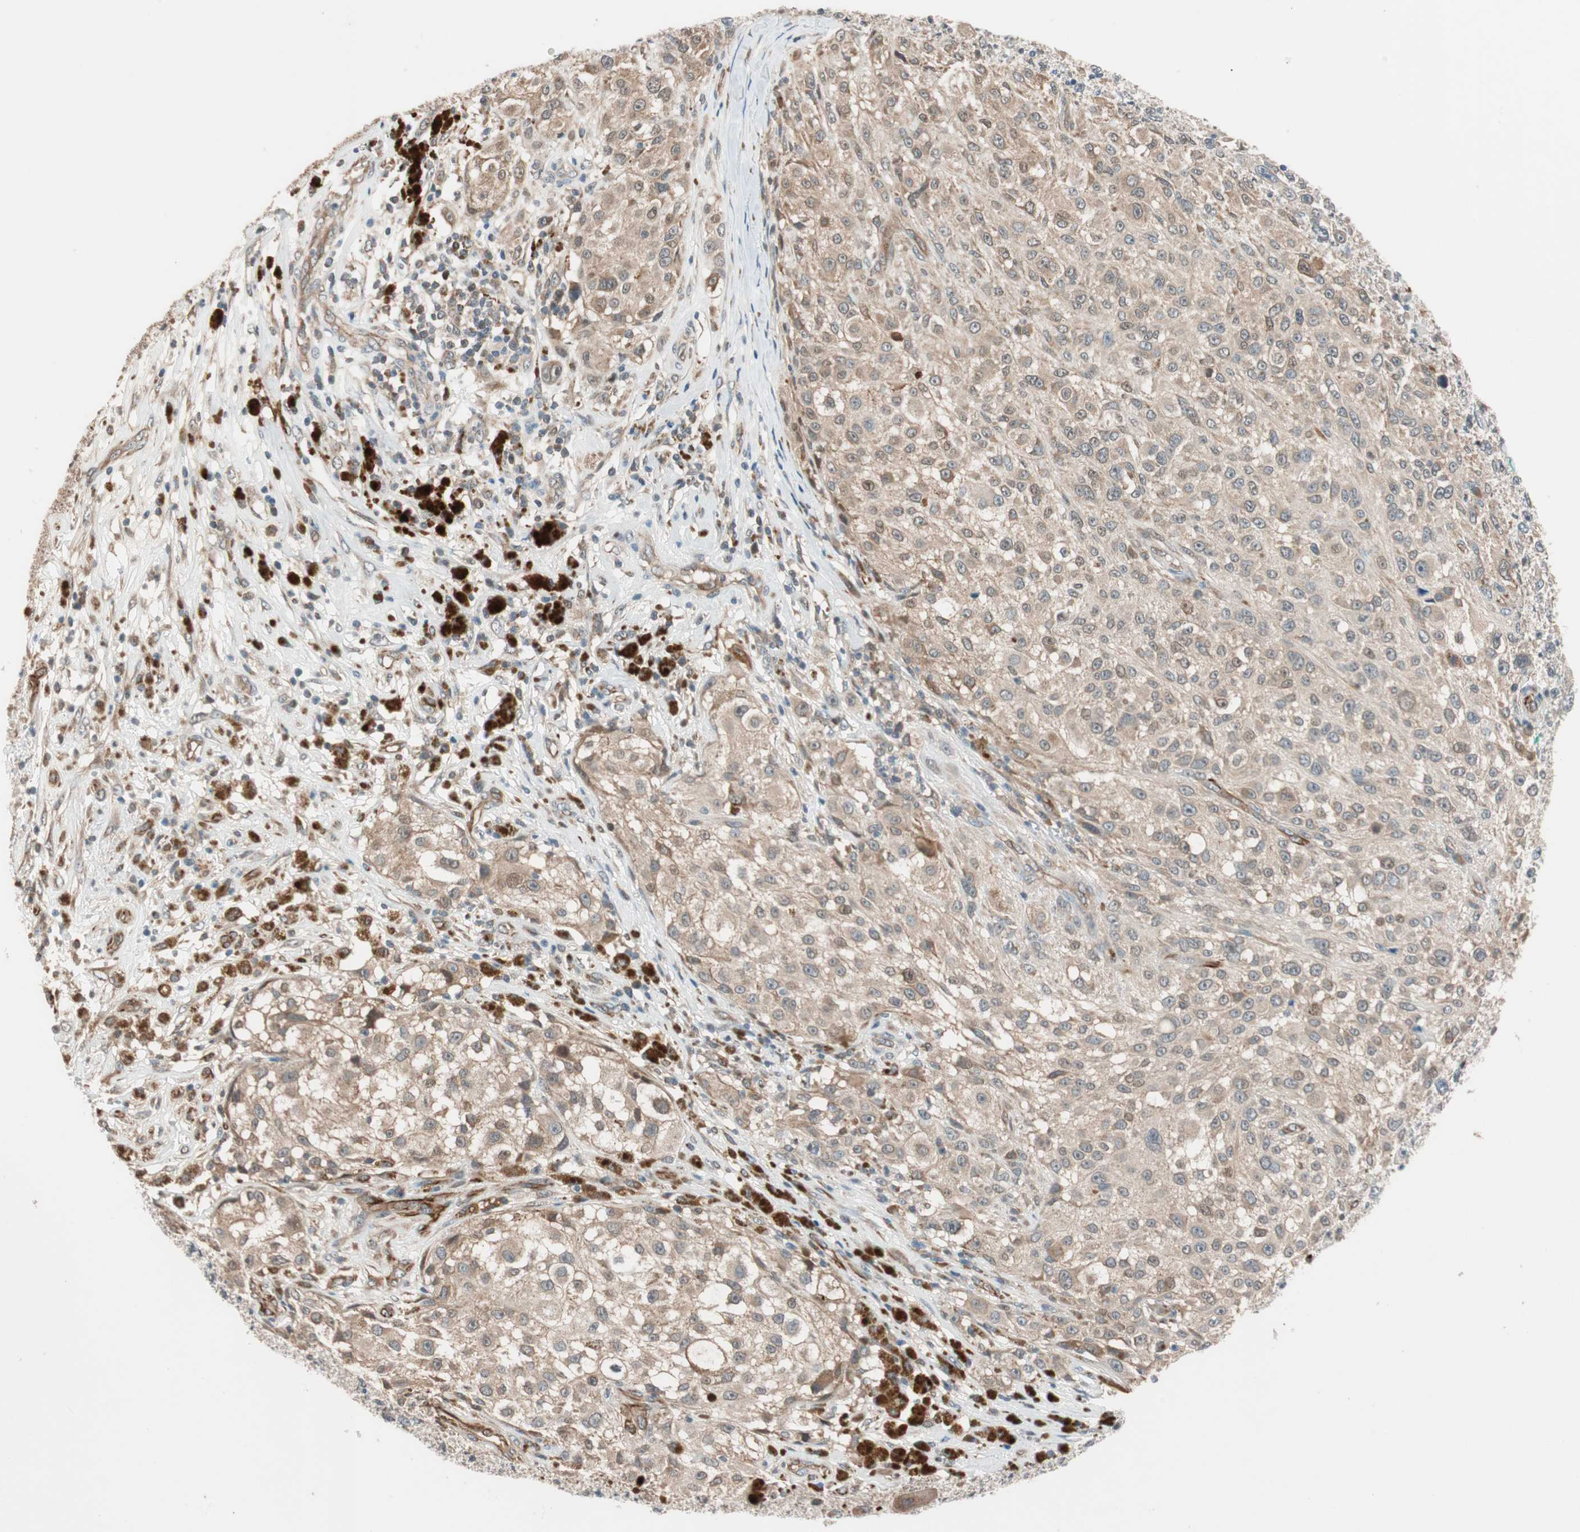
{"staining": {"intensity": "weak", "quantity": "25%-75%", "location": "cytoplasmic/membranous"}, "tissue": "melanoma", "cell_type": "Tumor cells", "image_type": "cancer", "snomed": [{"axis": "morphology", "description": "Necrosis, NOS"}, {"axis": "morphology", "description": "Malignant melanoma, NOS"}, {"axis": "topography", "description": "Skin"}], "caption": "Immunohistochemistry (DAB) staining of melanoma reveals weak cytoplasmic/membranous protein expression in about 25%-75% of tumor cells.", "gene": "PIK3R3", "patient": {"sex": "female", "age": 87}}